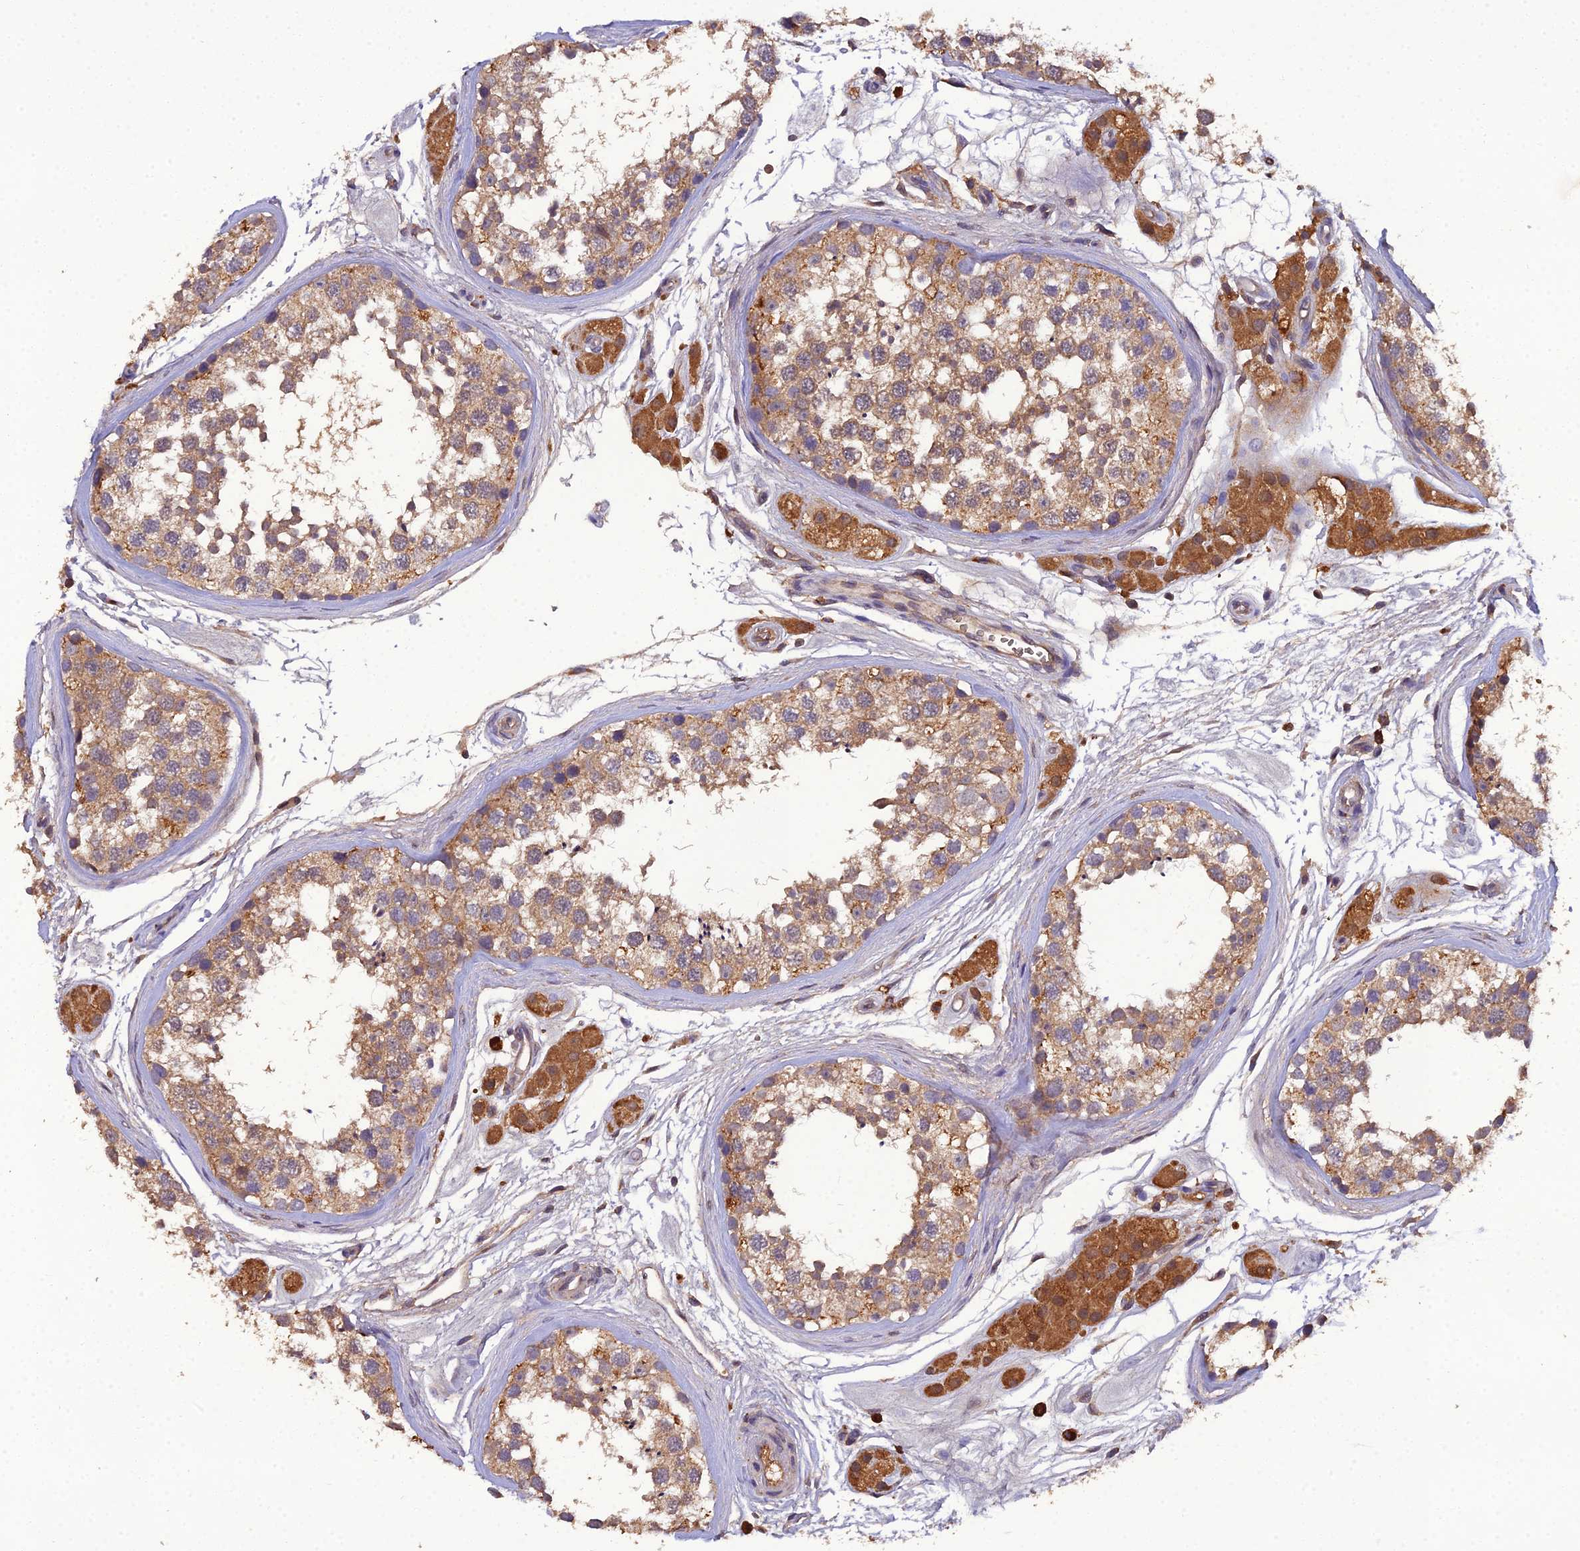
{"staining": {"intensity": "moderate", "quantity": ">75%", "location": "cytoplasmic/membranous"}, "tissue": "testis", "cell_type": "Cells in seminiferous ducts", "image_type": "normal", "snomed": [{"axis": "morphology", "description": "Normal tissue, NOS"}, {"axis": "topography", "description": "Testis"}], "caption": "DAB (3,3'-diaminobenzidine) immunohistochemical staining of benign human testis shows moderate cytoplasmic/membranous protein expression in approximately >75% of cells in seminiferous ducts.", "gene": "TMEM258", "patient": {"sex": "male", "age": 56}}